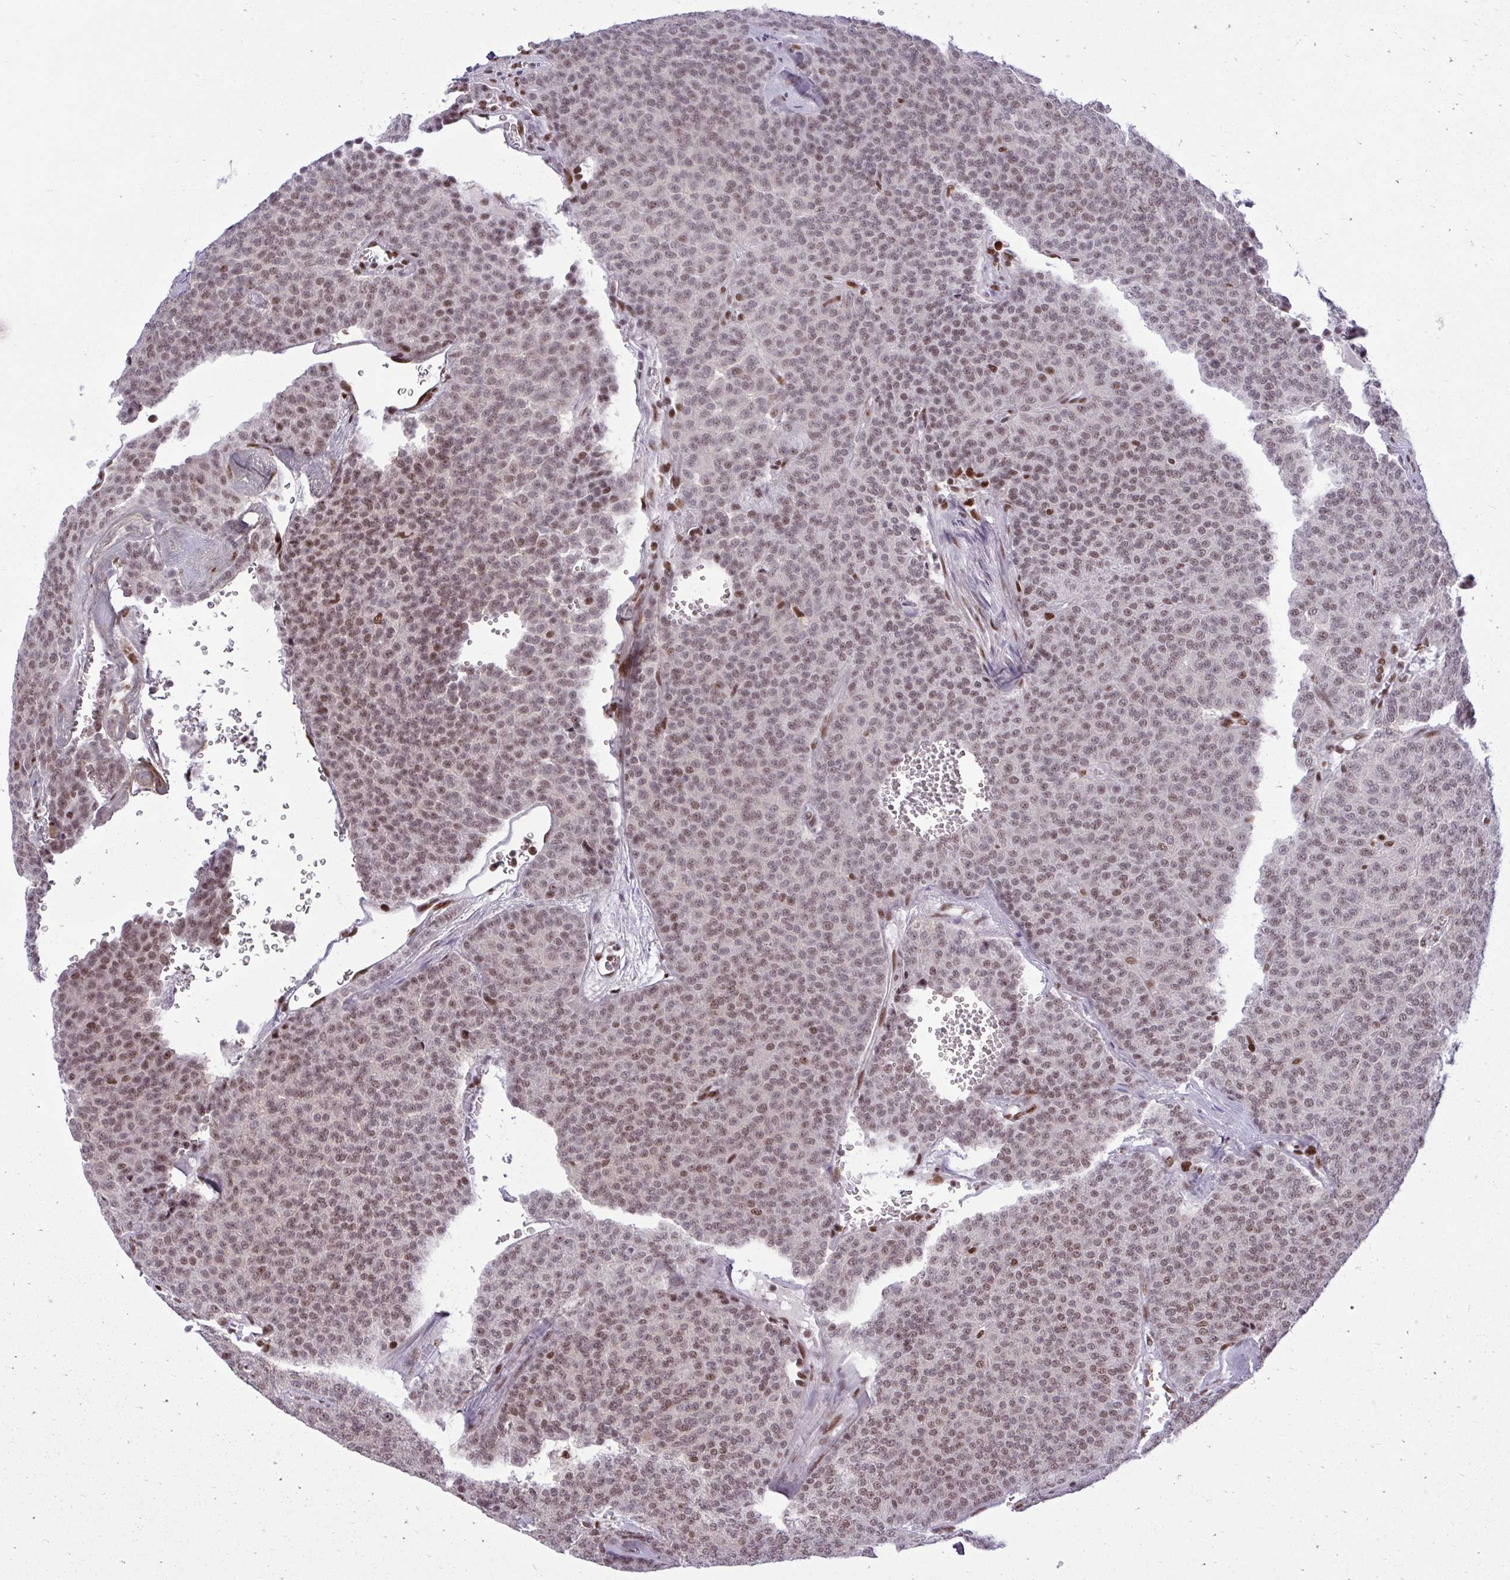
{"staining": {"intensity": "moderate", "quantity": ">75%", "location": "nuclear"}, "tissue": "carcinoid", "cell_type": "Tumor cells", "image_type": "cancer", "snomed": [{"axis": "morphology", "description": "Carcinoid, malignant, NOS"}, {"axis": "topography", "description": "Lung"}], "caption": "Tumor cells reveal moderate nuclear positivity in about >75% of cells in malignant carcinoid.", "gene": "CDYL", "patient": {"sex": "male", "age": 61}}